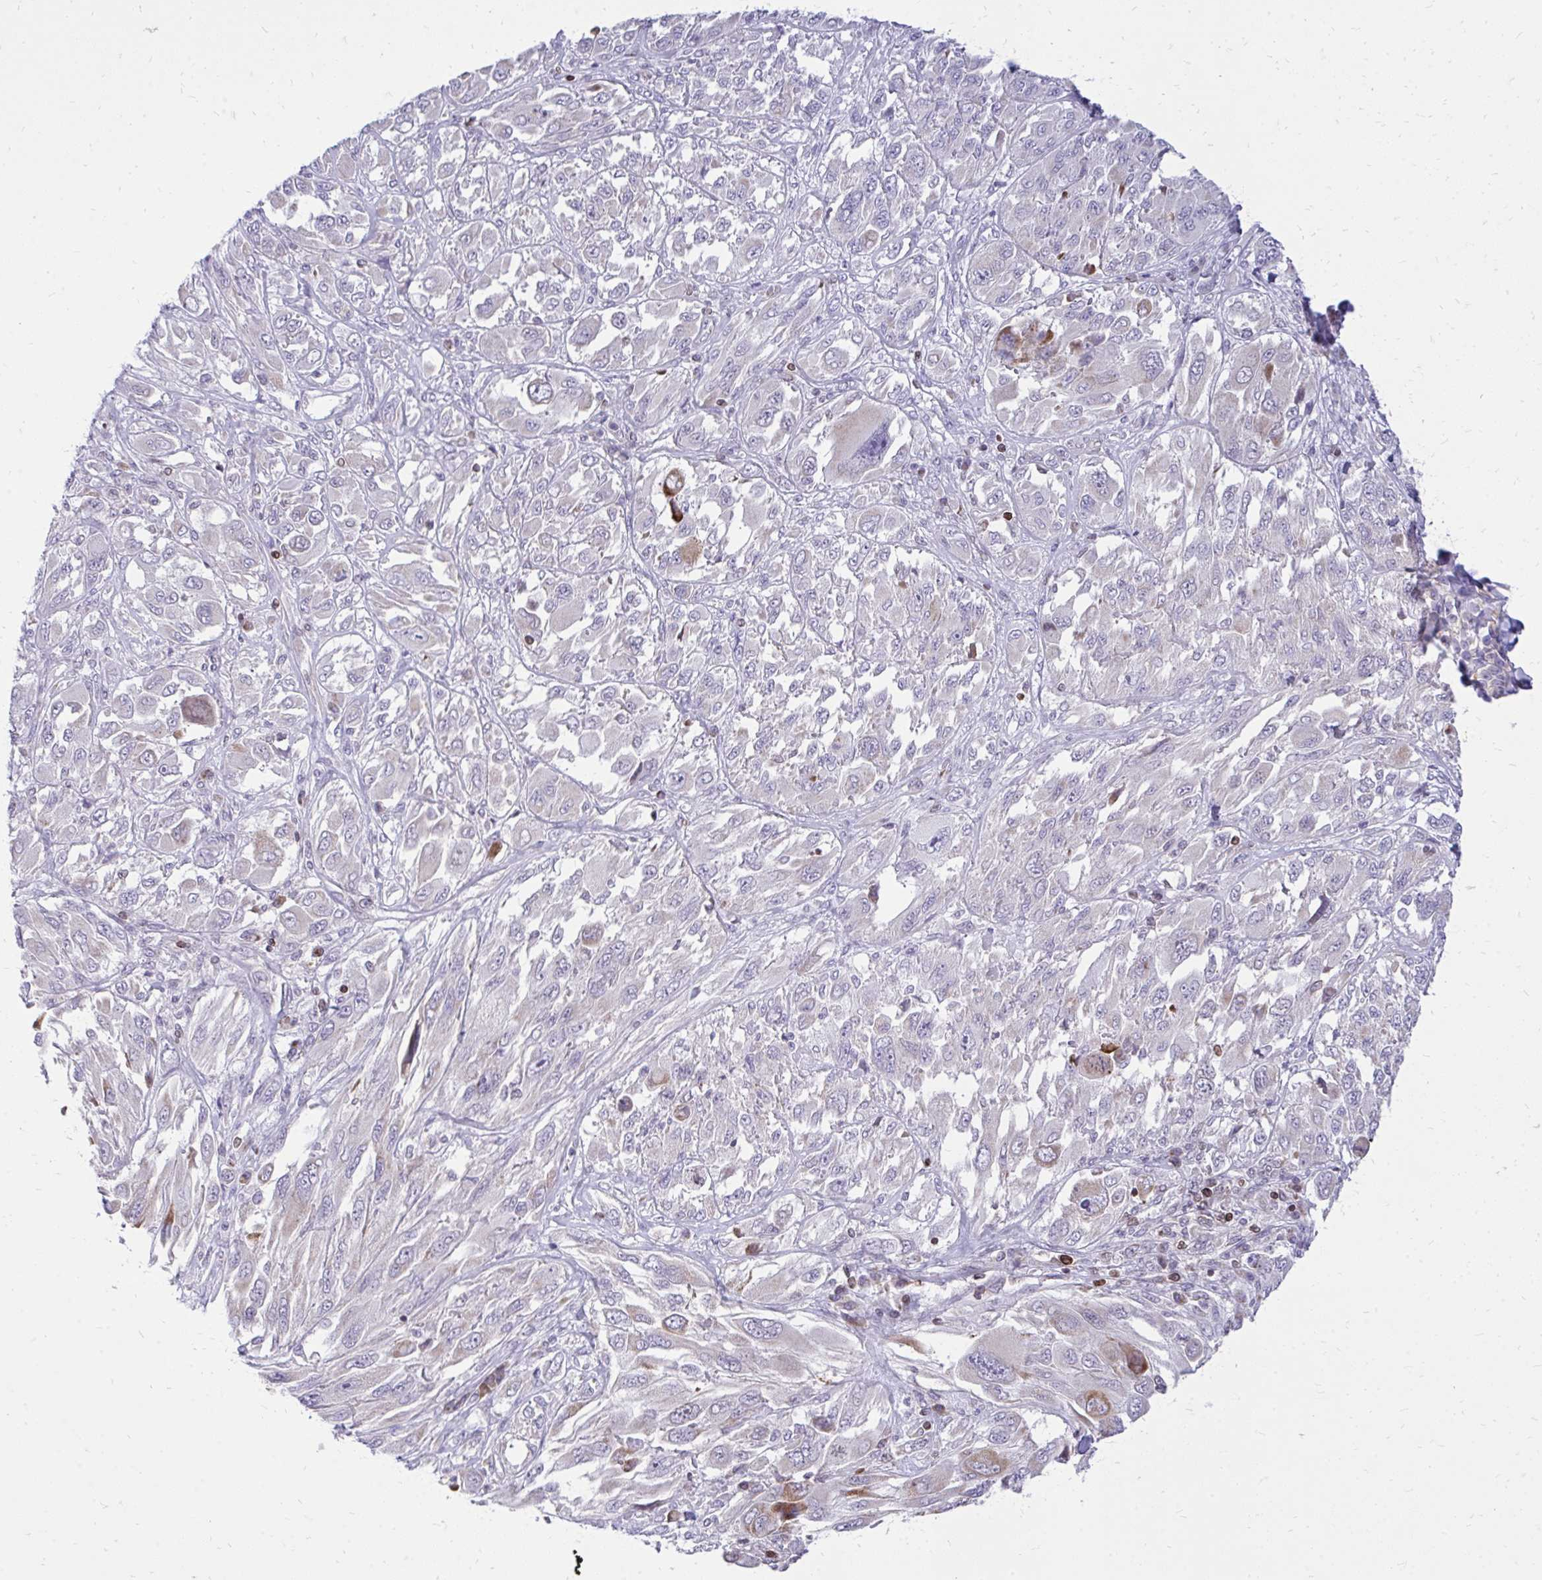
{"staining": {"intensity": "negative", "quantity": "none", "location": "none"}, "tissue": "melanoma", "cell_type": "Tumor cells", "image_type": "cancer", "snomed": [{"axis": "morphology", "description": "Malignant melanoma, NOS"}, {"axis": "topography", "description": "Skin"}], "caption": "Malignant melanoma was stained to show a protein in brown. There is no significant positivity in tumor cells.", "gene": "RPS6KA2", "patient": {"sex": "female", "age": 91}}